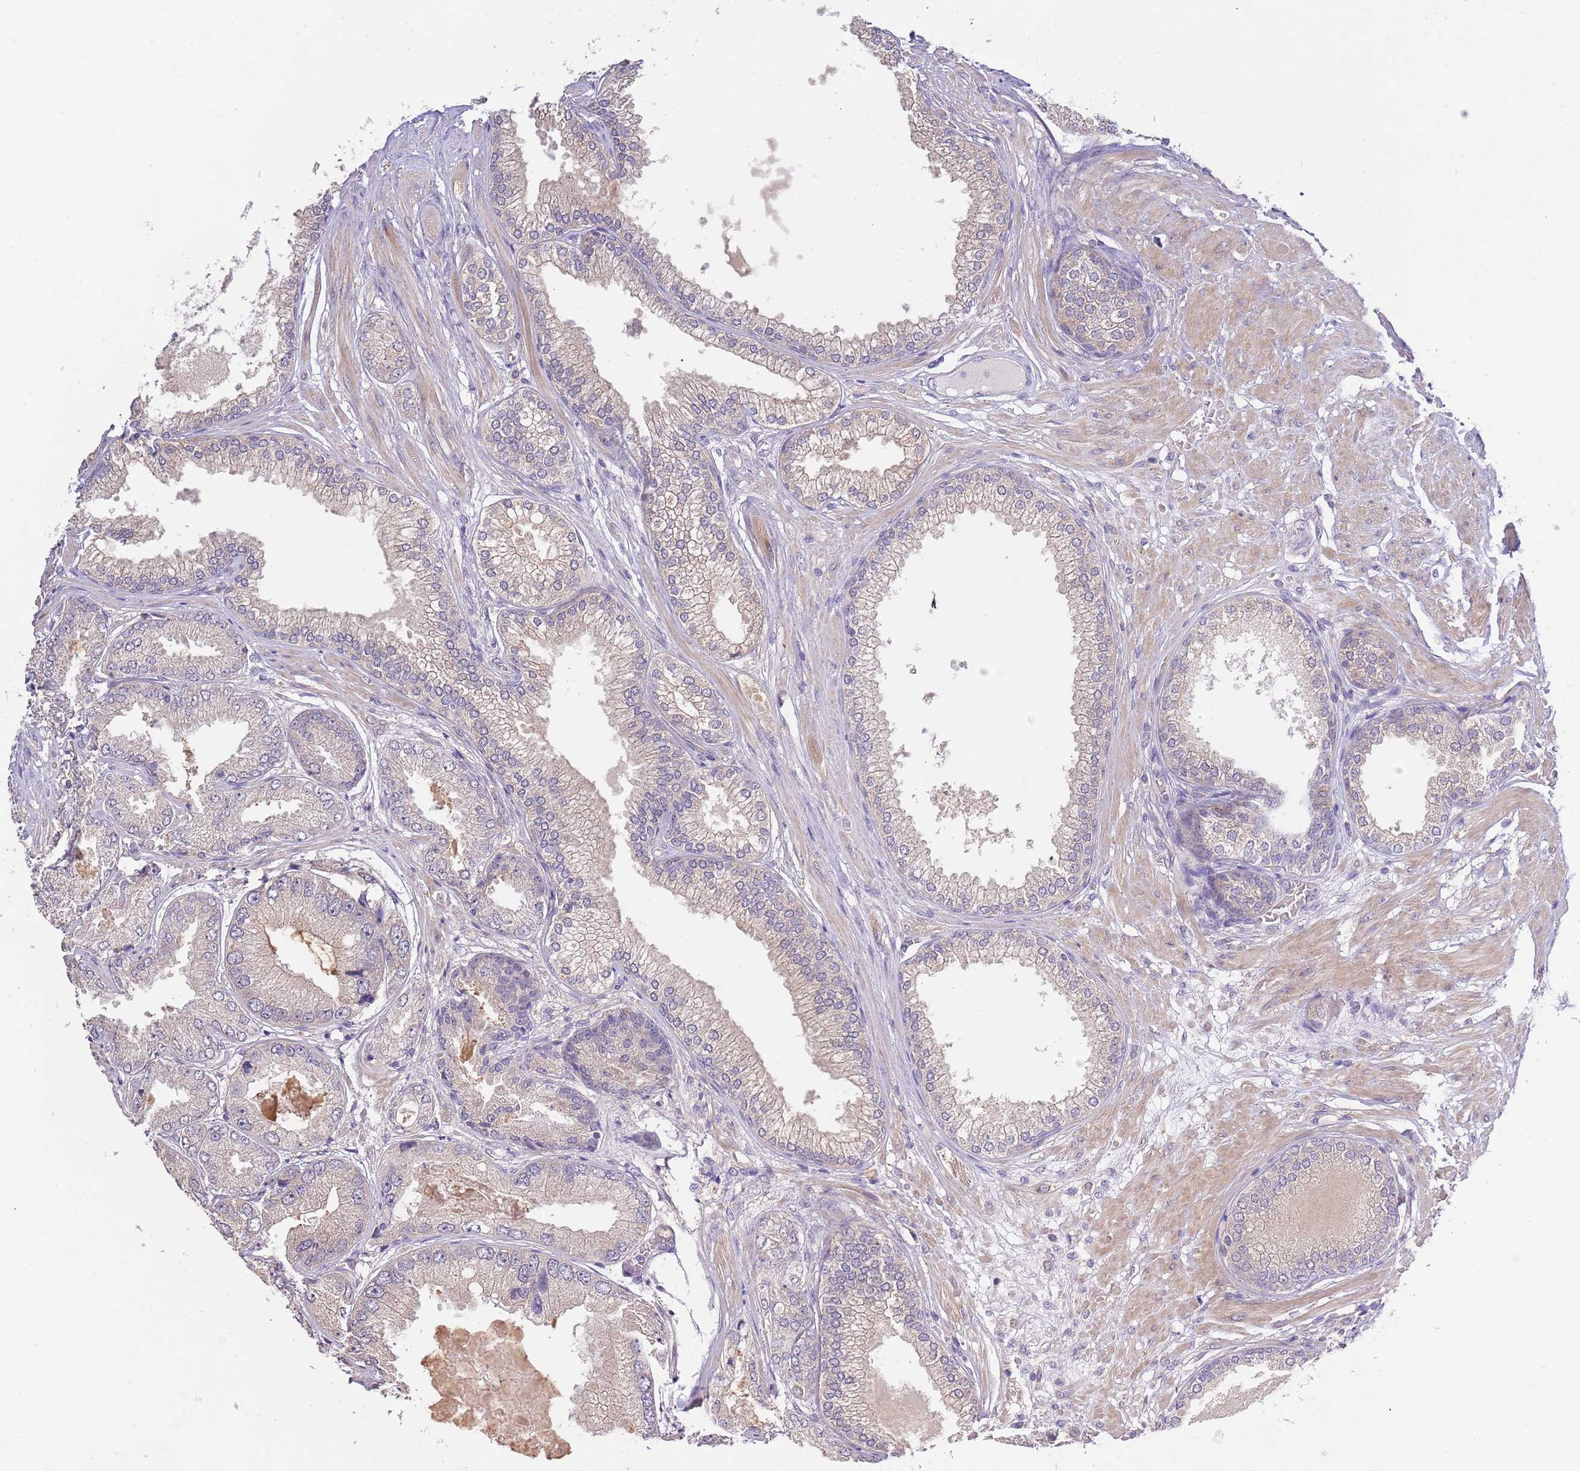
{"staining": {"intensity": "weak", "quantity": "<25%", "location": "cytoplasmic/membranous"}, "tissue": "prostate cancer", "cell_type": "Tumor cells", "image_type": "cancer", "snomed": [{"axis": "morphology", "description": "Adenocarcinoma, High grade"}, {"axis": "topography", "description": "Prostate"}], "caption": "Human prostate cancer stained for a protein using IHC exhibits no staining in tumor cells.", "gene": "LIPJ", "patient": {"sex": "male", "age": 71}}